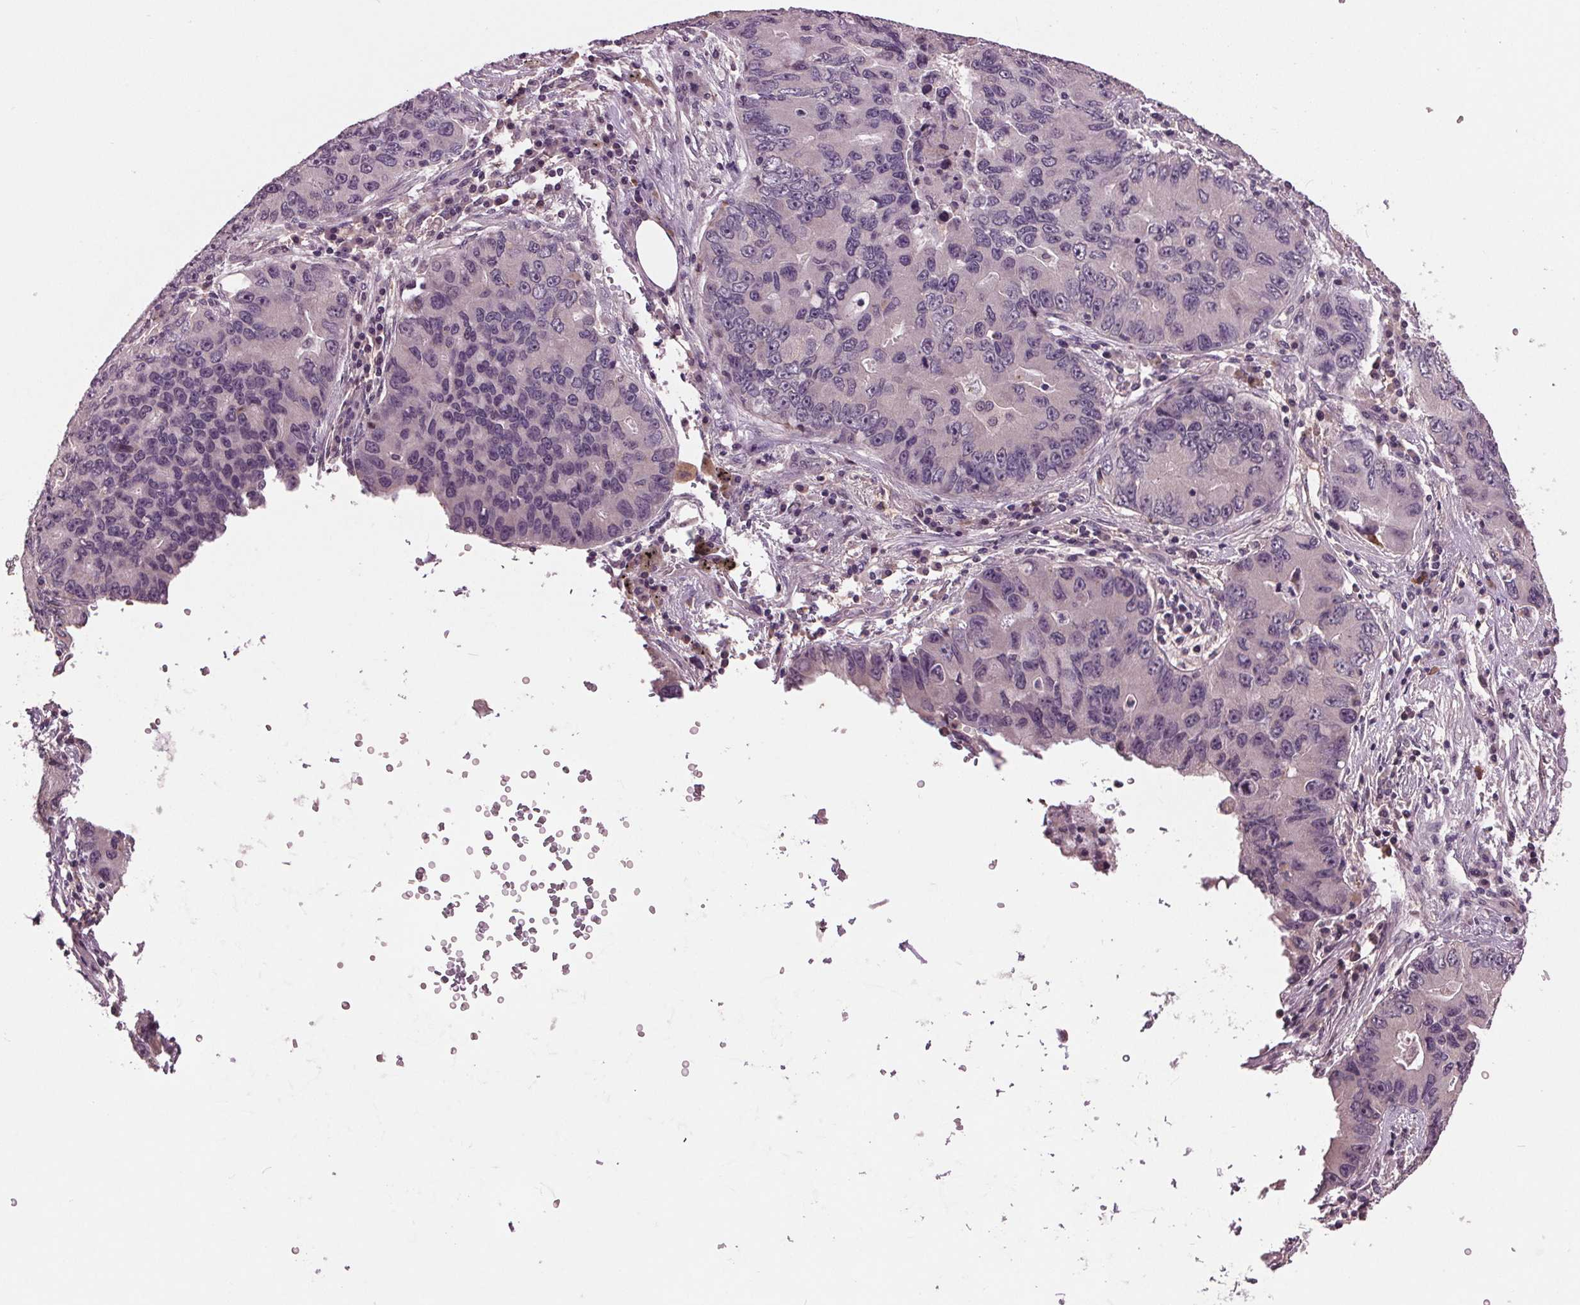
{"staining": {"intensity": "negative", "quantity": "none", "location": "none"}, "tissue": "lung cancer", "cell_type": "Tumor cells", "image_type": "cancer", "snomed": [{"axis": "morphology", "description": "Adenocarcinoma, NOS"}, {"axis": "morphology", "description": "Adenocarcinoma, metastatic, NOS"}, {"axis": "topography", "description": "Lymph node"}, {"axis": "topography", "description": "Lung"}], "caption": "Tumor cells show no significant protein staining in lung cancer. (DAB (3,3'-diaminobenzidine) immunohistochemistry with hematoxylin counter stain).", "gene": "MAPK8", "patient": {"sex": "female", "age": 54}}